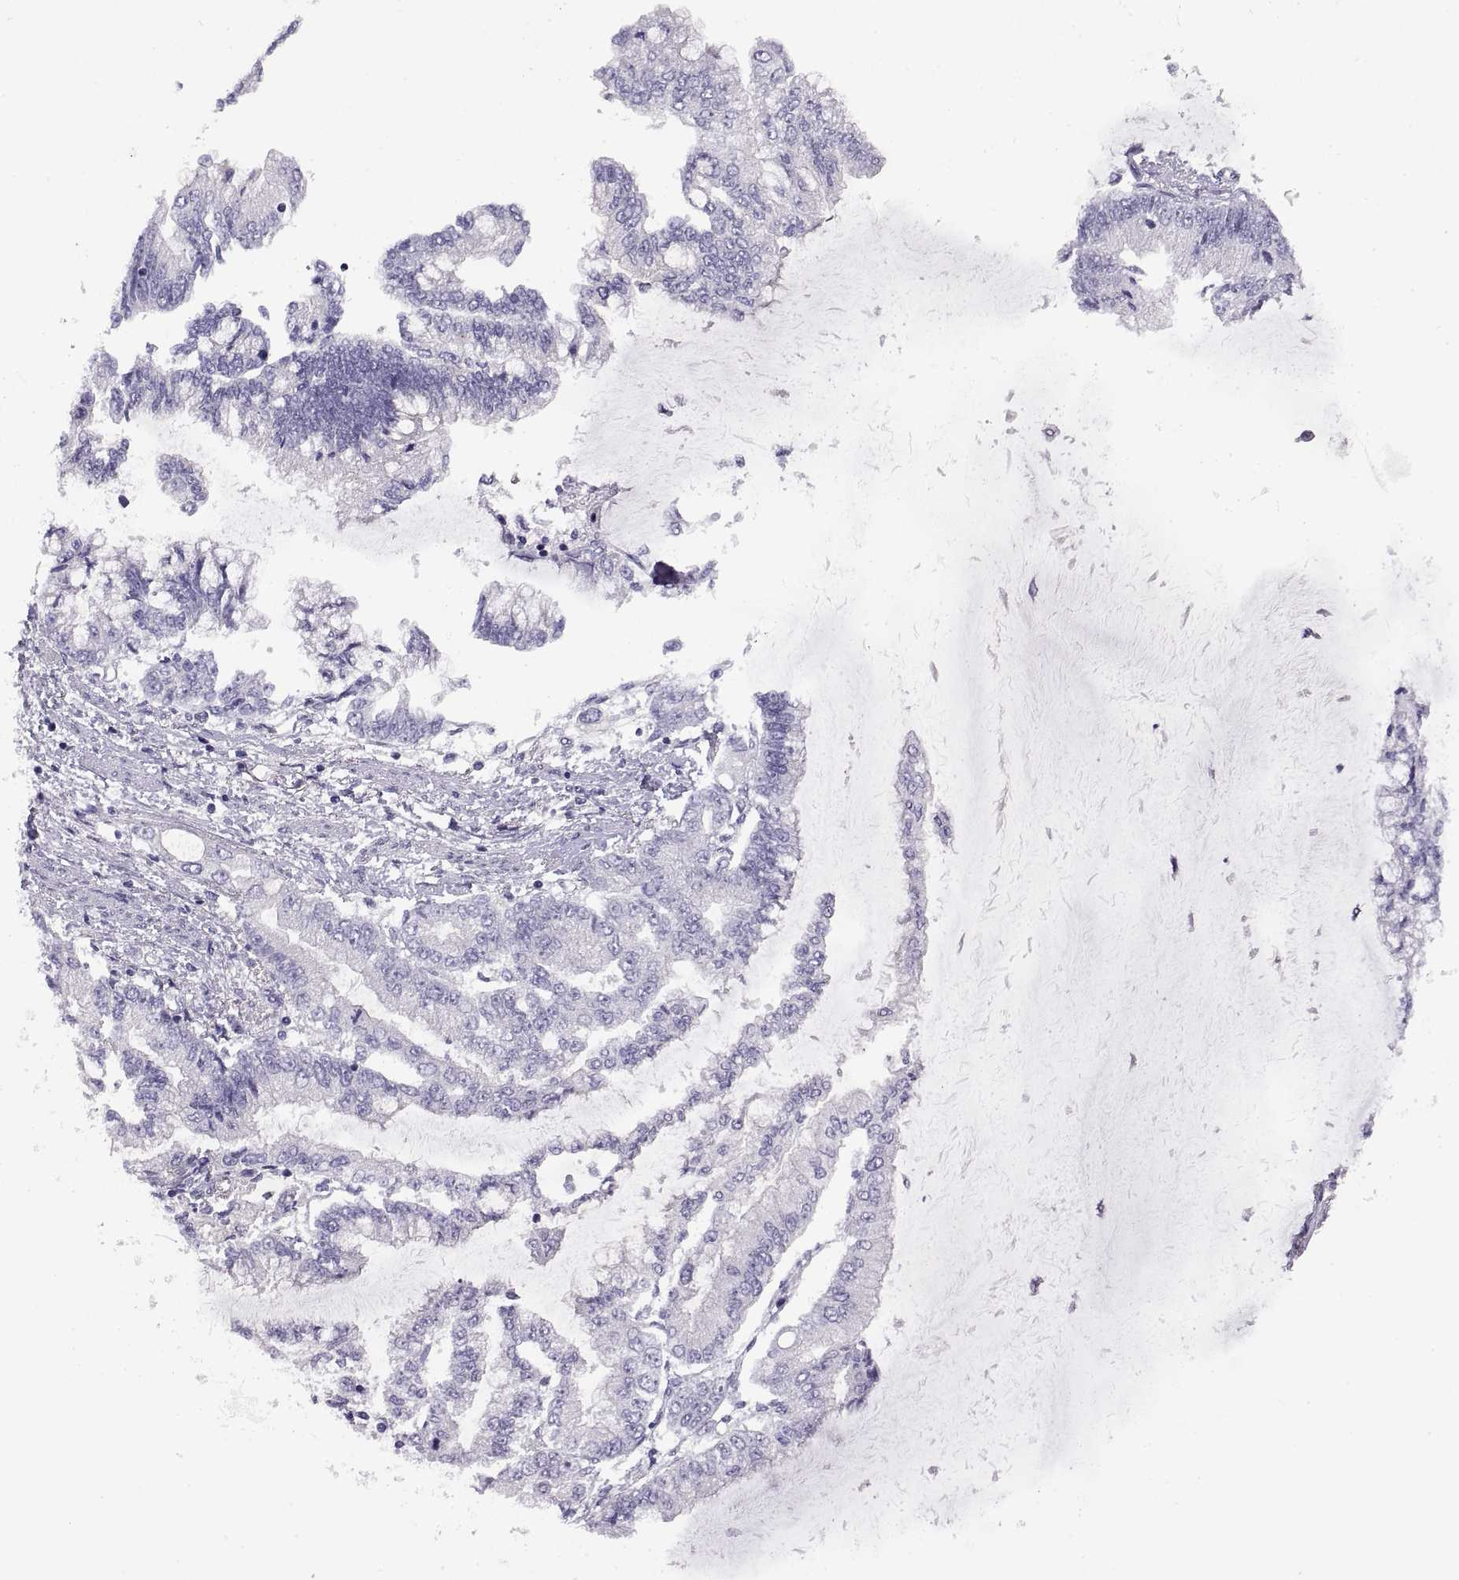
{"staining": {"intensity": "negative", "quantity": "none", "location": "none"}, "tissue": "stomach cancer", "cell_type": "Tumor cells", "image_type": "cancer", "snomed": [{"axis": "morphology", "description": "Adenocarcinoma, NOS"}, {"axis": "topography", "description": "Stomach, upper"}], "caption": "A photomicrograph of human stomach adenocarcinoma is negative for staining in tumor cells. (Stains: DAB IHC with hematoxylin counter stain, Microscopy: brightfield microscopy at high magnification).", "gene": "CRYBB3", "patient": {"sex": "female", "age": 74}}